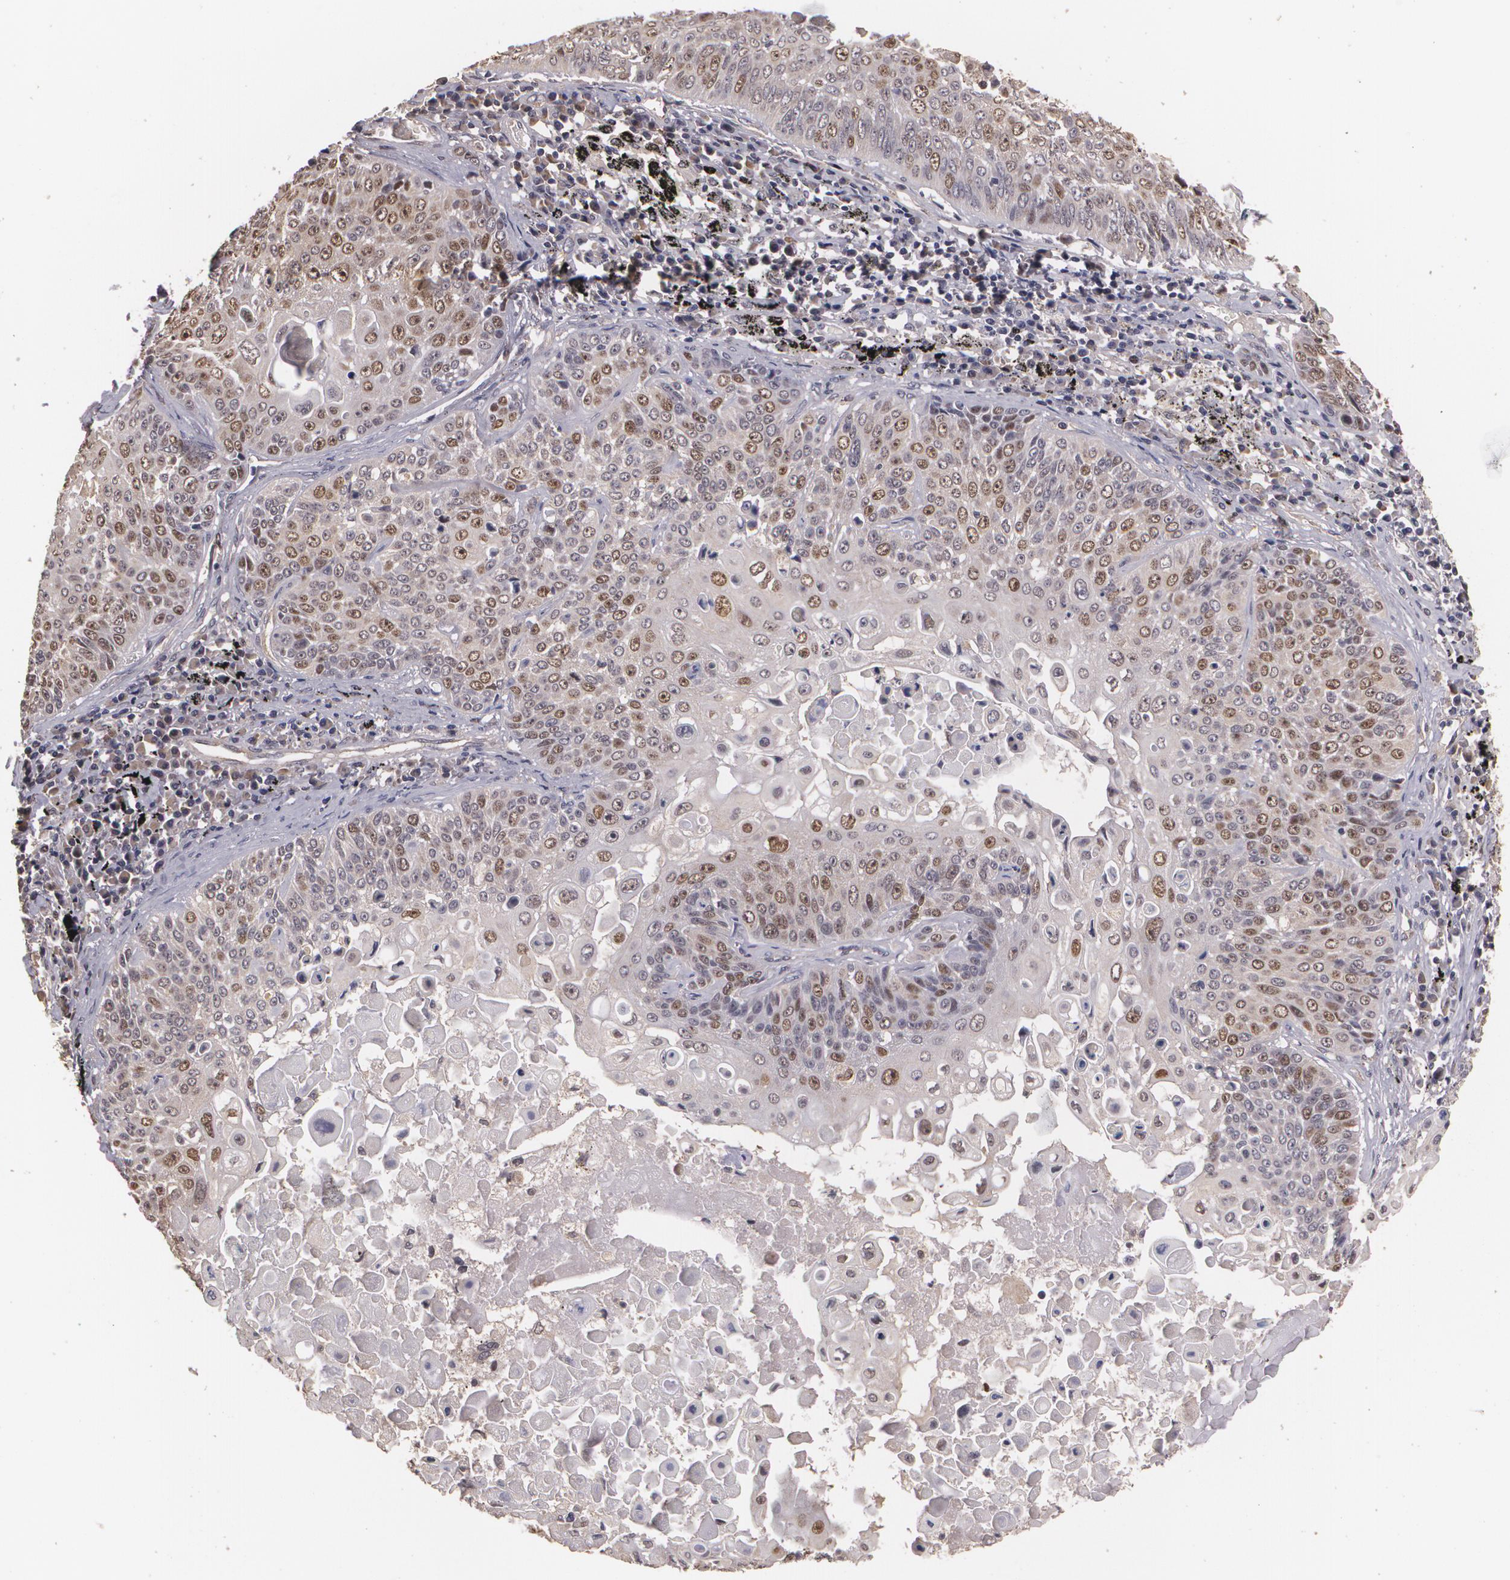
{"staining": {"intensity": "moderate", "quantity": "25%-75%", "location": "nuclear"}, "tissue": "lung cancer", "cell_type": "Tumor cells", "image_type": "cancer", "snomed": [{"axis": "morphology", "description": "Adenocarcinoma, NOS"}, {"axis": "topography", "description": "Lung"}], "caption": "Protein staining reveals moderate nuclear positivity in approximately 25%-75% of tumor cells in lung adenocarcinoma.", "gene": "BRCA1", "patient": {"sex": "male", "age": 60}}